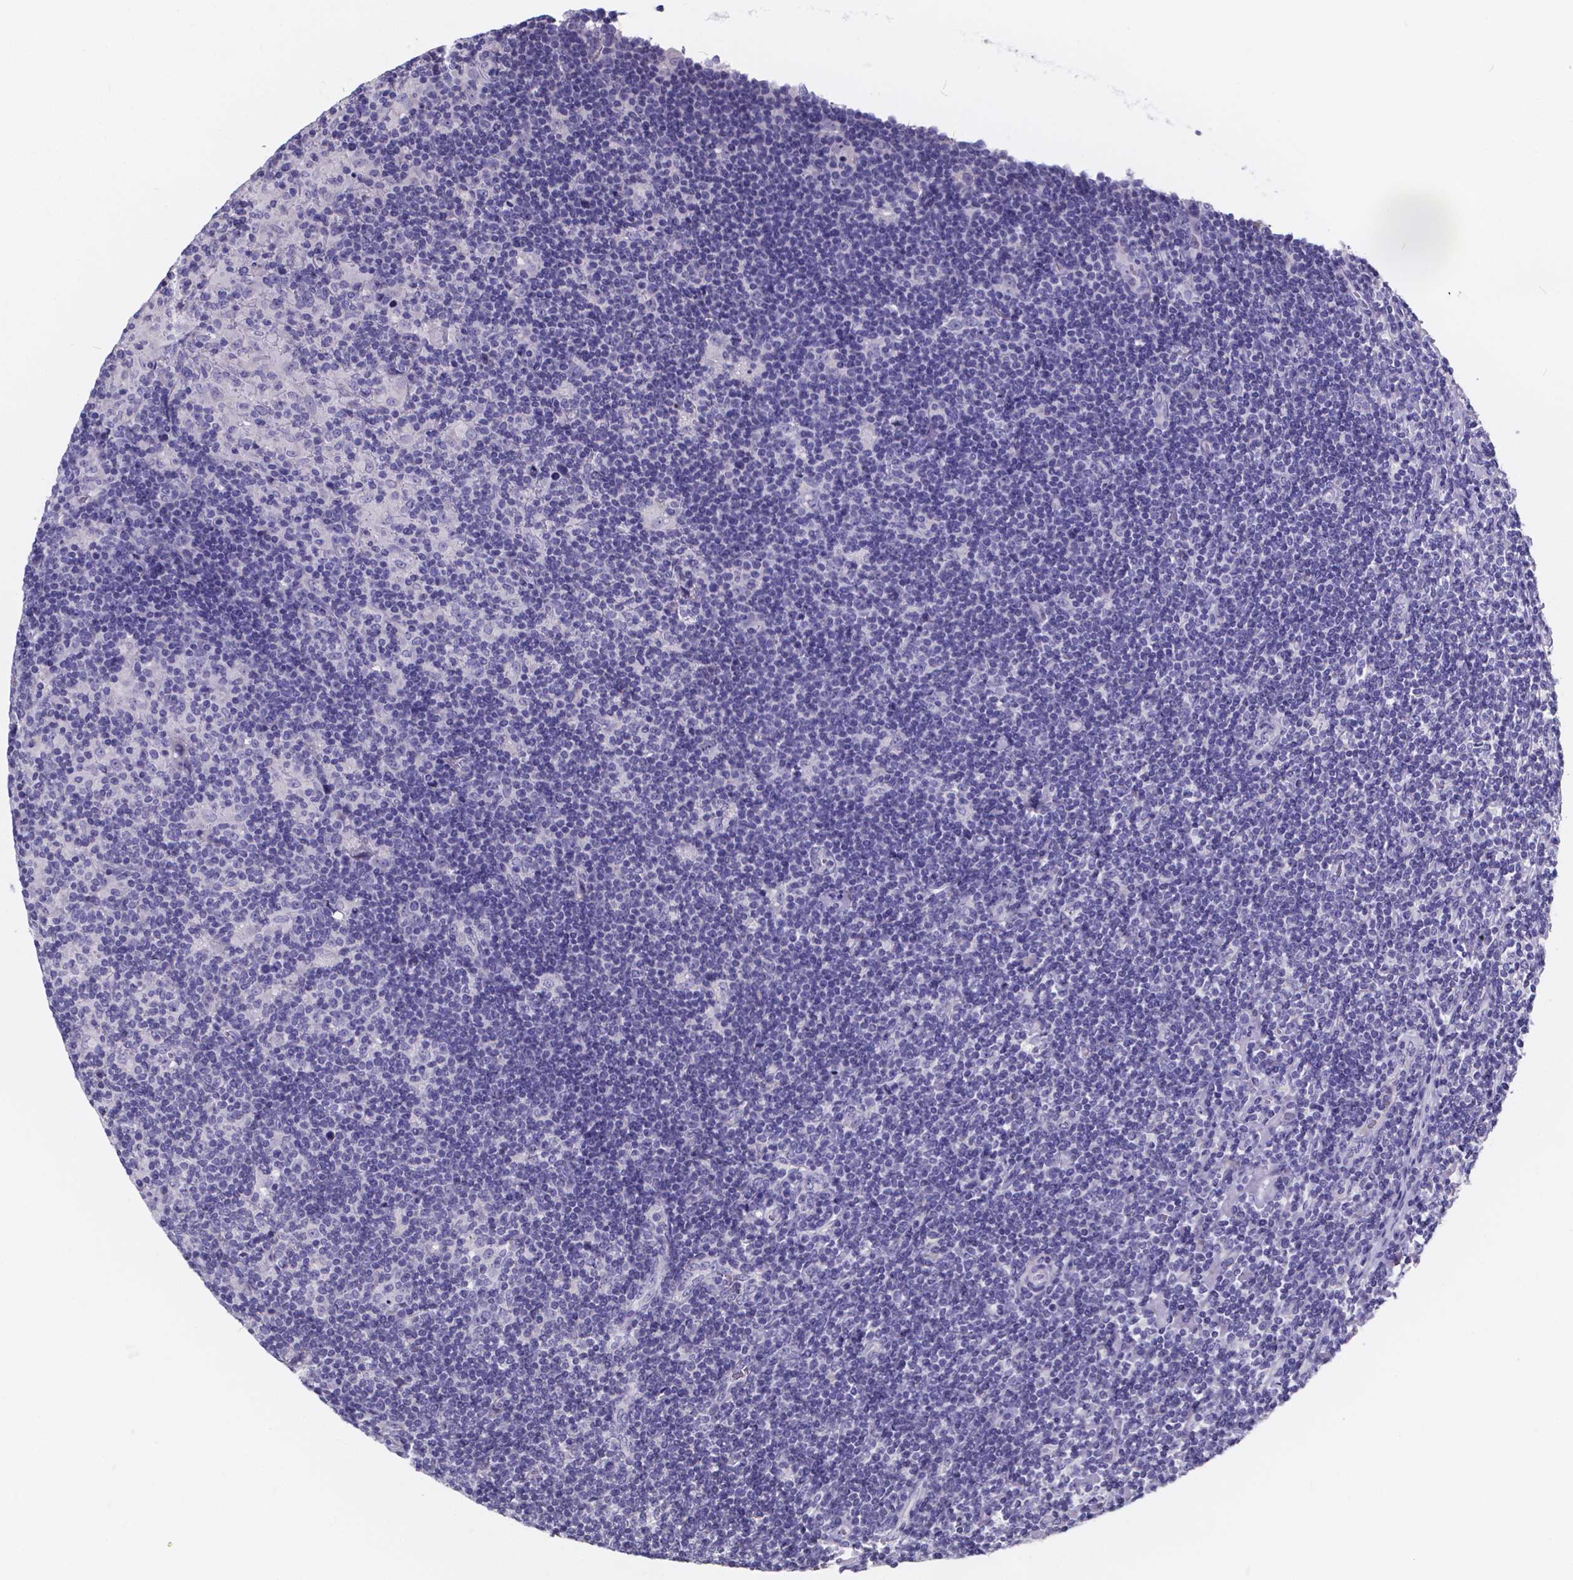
{"staining": {"intensity": "negative", "quantity": "none", "location": "none"}, "tissue": "lymphoma", "cell_type": "Tumor cells", "image_type": "cancer", "snomed": [{"axis": "morphology", "description": "Hodgkin's disease, NOS"}, {"axis": "topography", "description": "Lymph node"}], "caption": "The micrograph displays no significant expression in tumor cells of lymphoma.", "gene": "SPEF2", "patient": {"sex": "male", "age": 40}}